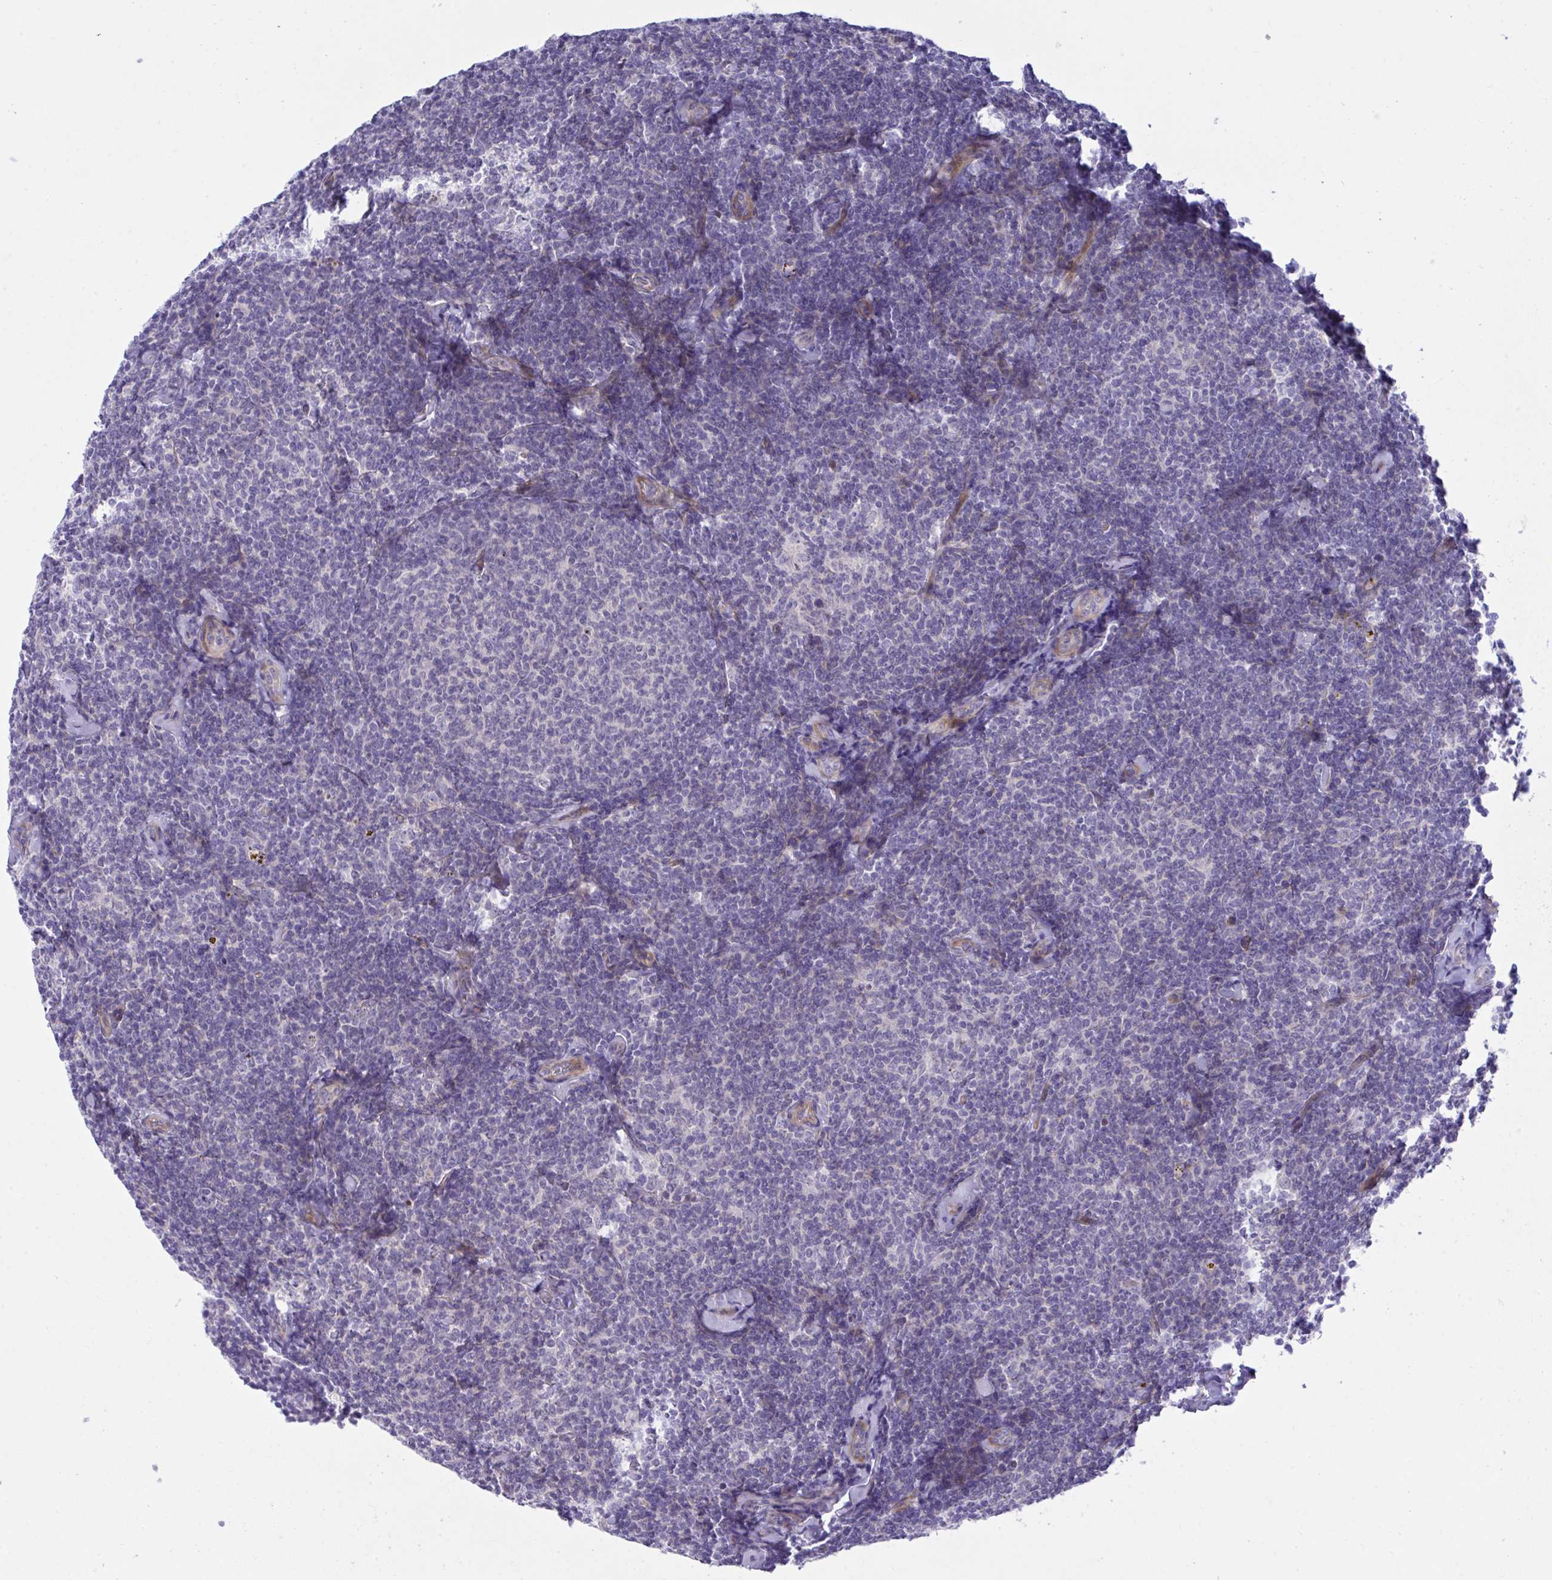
{"staining": {"intensity": "negative", "quantity": "none", "location": "none"}, "tissue": "lymphoma", "cell_type": "Tumor cells", "image_type": "cancer", "snomed": [{"axis": "morphology", "description": "Malignant lymphoma, non-Hodgkin's type, Low grade"}, {"axis": "topography", "description": "Lymph node"}], "caption": "Low-grade malignant lymphoma, non-Hodgkin's type was stained to show a protein in brown. There is no significant staining in tumor cells.", "gene": "MED9", "patient": {"sex": "female", "age": 56}}